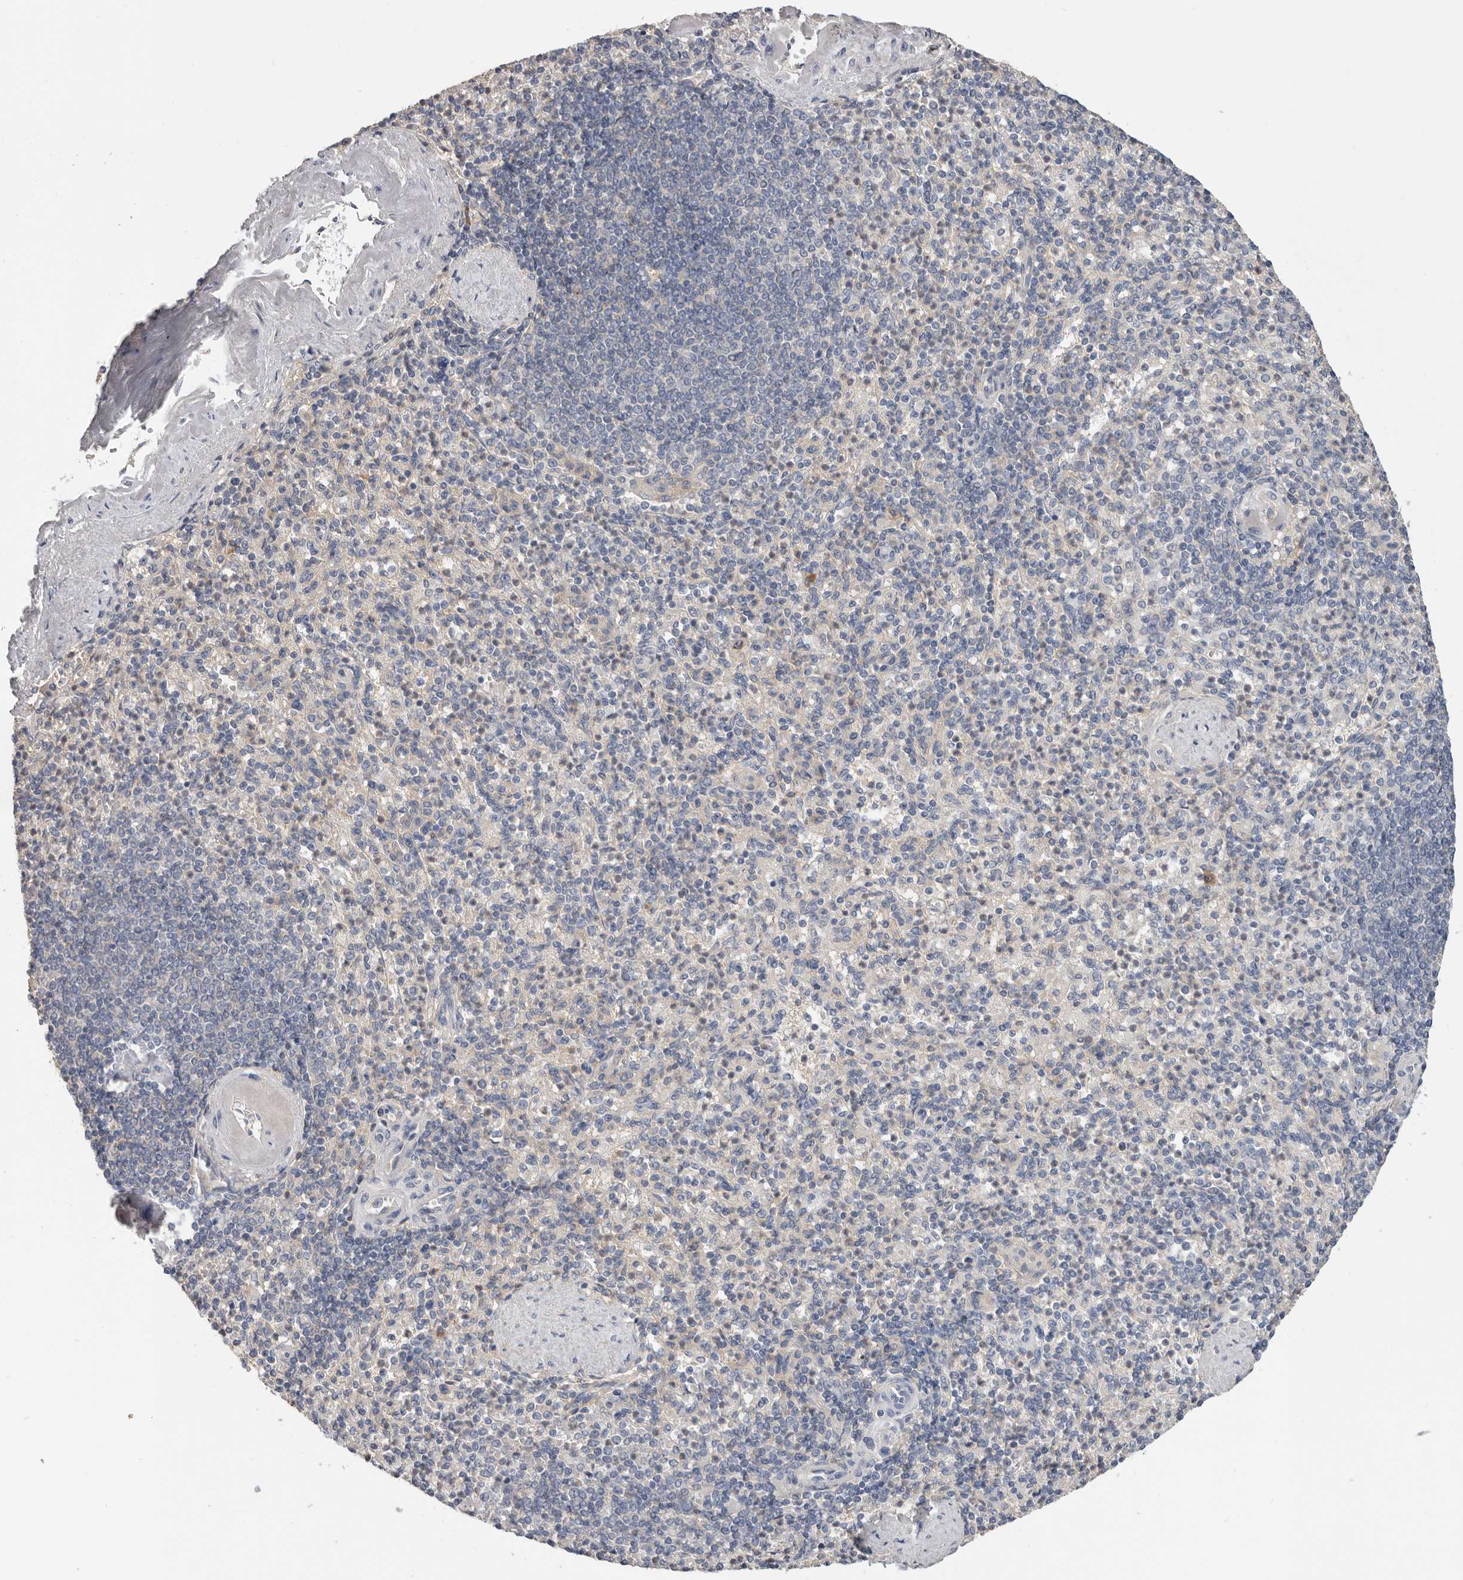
{"staining": {"intensity": "negative", "quantity": "none", "location": "none"}, "tissue": "spleen", "cell_type": "Cells in red pulp", "image_type": "normal", "snomed": [{"axis": "morphology", "description": "Normal tissue, NOS"}, {"axis": "topography", "description": "Spleen"}], "caption": "Photomicrograph shows no protein positivity in cells in red pulp of benign spleen. (Stains: DAB immunohistochemistry with hematoxylin counter stain, Microscopy: brightfield microscopy at high magnification).", "gene": "WDTC1", "patient": {"sex": "female", "age": 74}}